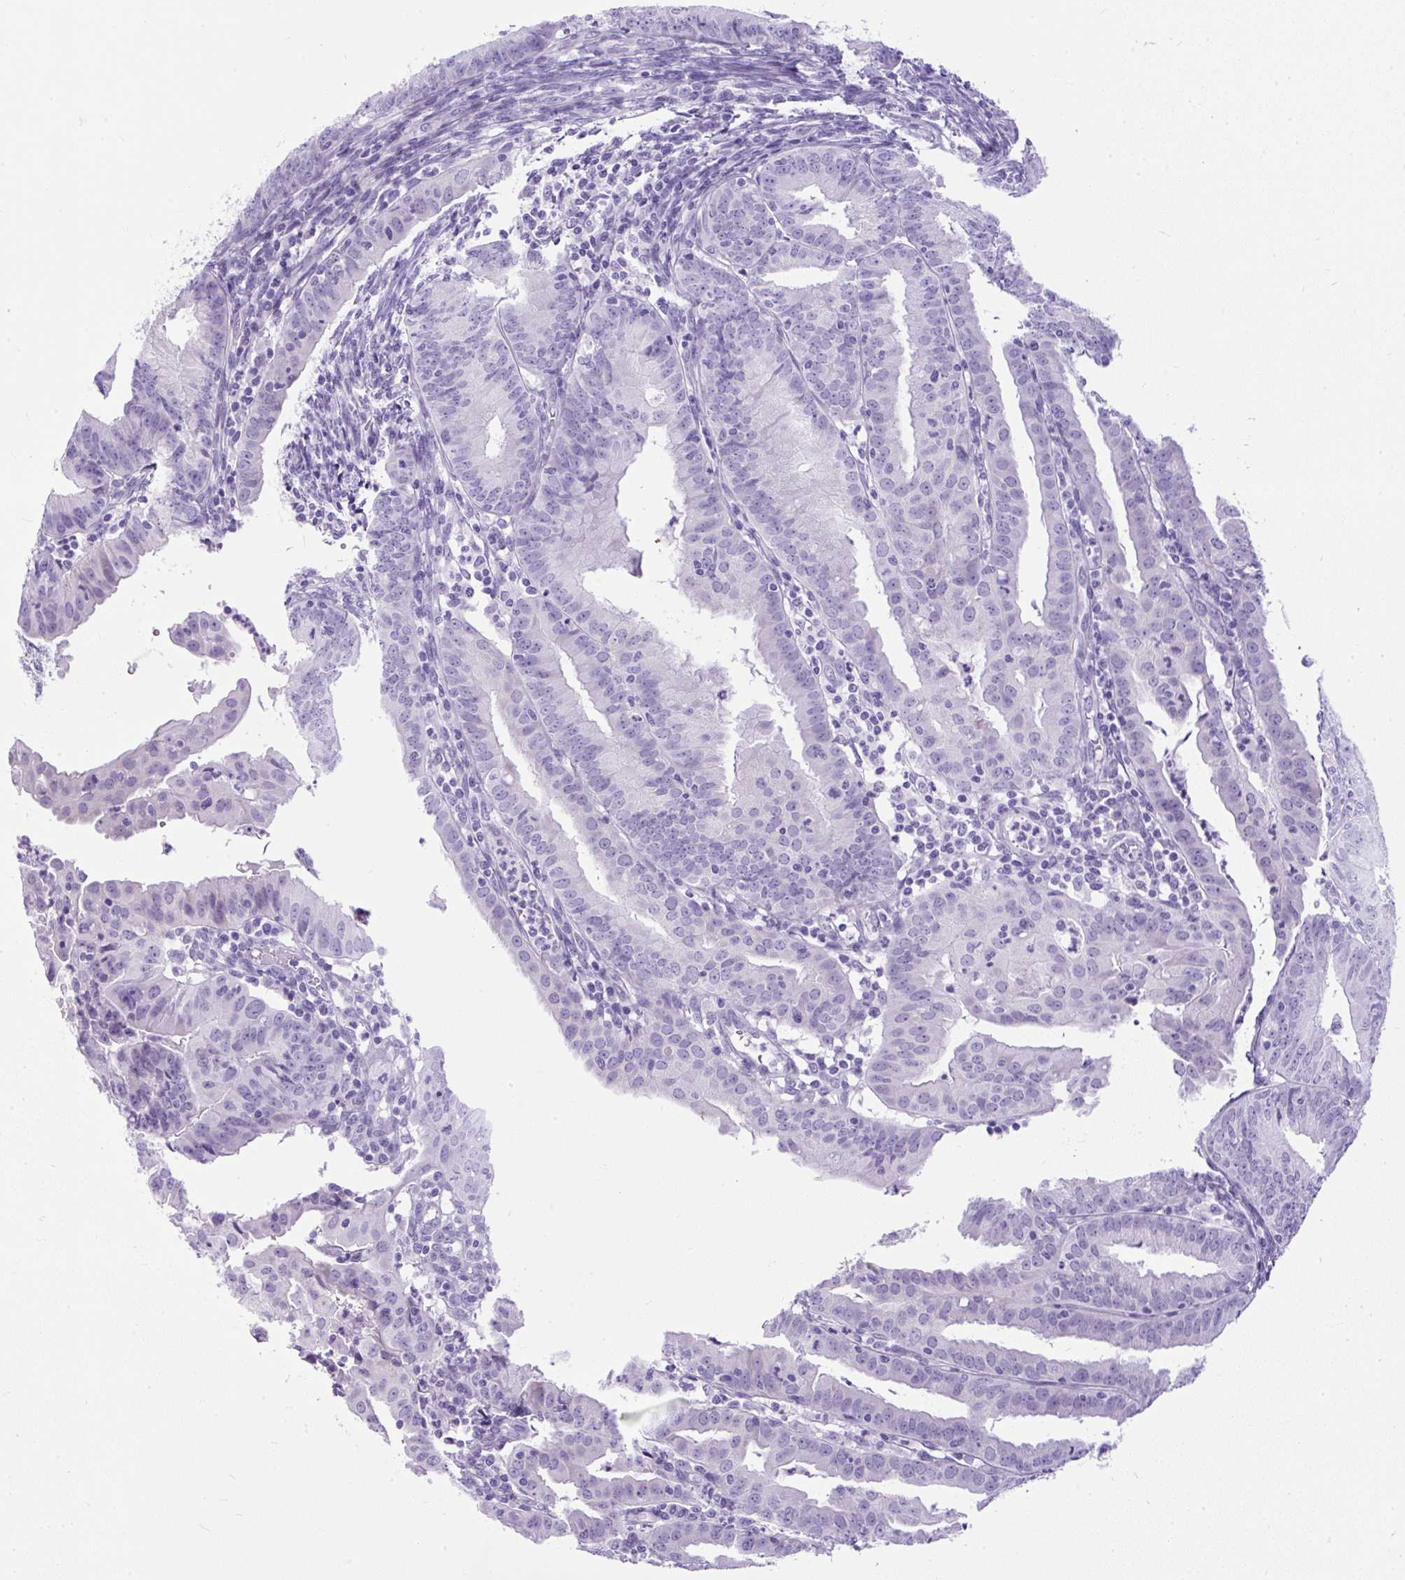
{"staining": {"intensity": "negative", "quantity": "none", "location": "none"}, "tissue": "endometrial cancer", "cell_type": "Tumor cells", "image_type": "cancer", "snomed": [{"axis": "morphology", "description": "Adenocarcinoma, NOS"}, {"axis": "topography", "description": "Endometrium"}], "caption": "DAB (3,3'-diaminobenzidine) immunohistochemical staining of human adenocarcinoma (endometrial) shows no significant expression in tumor cells.", "gene": "UPP1", "patient": {"sex": "female", "age": 60}}